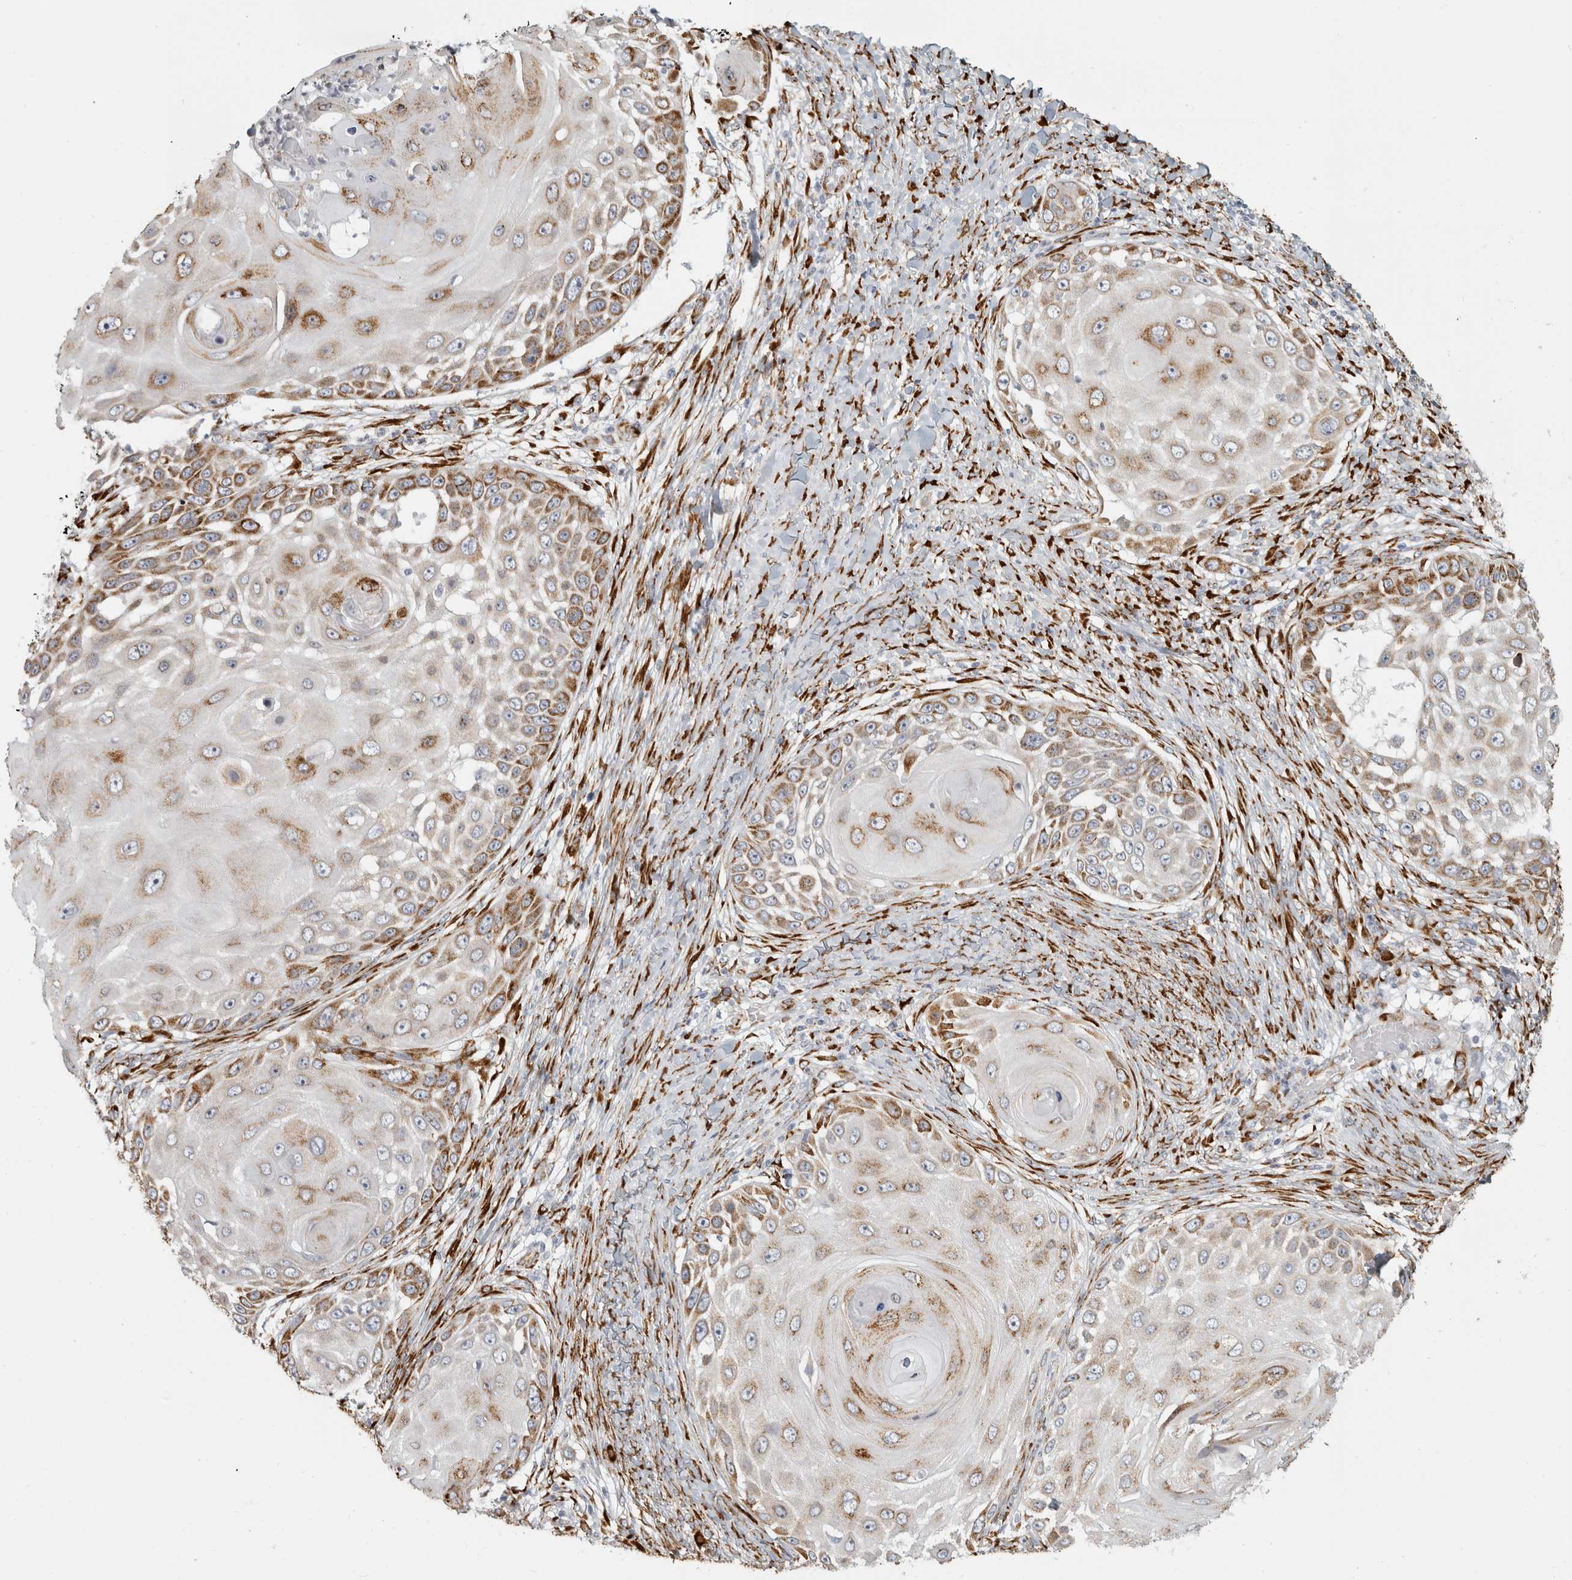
{"staining": {"intensity": "moderate", "quantity": "25%-75%", "location": "cytoplasmic/membranous"}, "tissue": "skin cancer", "cell_type": "Tumor cells", "image_type": "cancer", "snomed": [{"axis": "morphology", "description": "Squamous cell carcinoma, NOS"}, {"axis": "topography", "description": "Skin"}], "caption": "Protein expression analysis of human squamous cell carcinoma (skin) reveals moderate cytoplasmic/membranous expression in approximately 25%-75% of tumor cells.", "gene": "OSTN", "patient": {"sex": "female", "age": 44}}